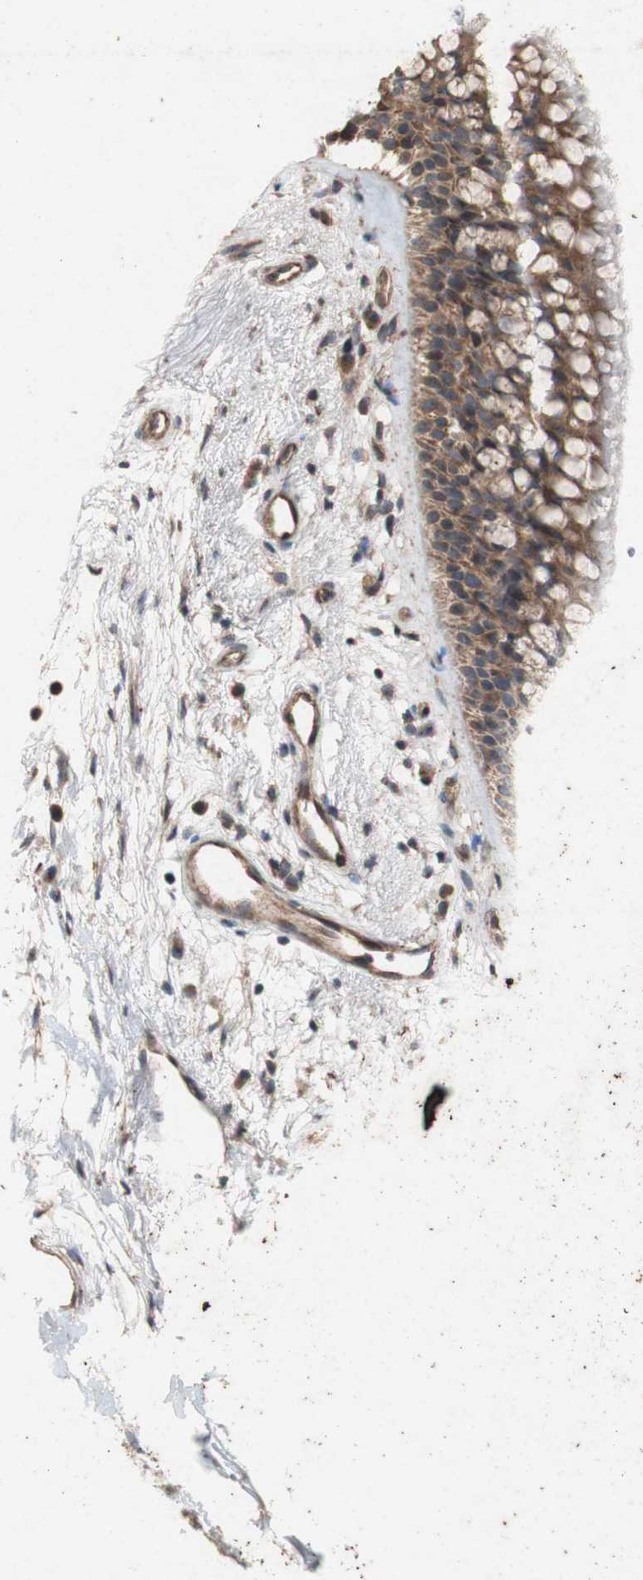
{"staining": {"intensity": "moderate", "quantity": ">75%", "location": "cytoplasmic/membranous"}, "tissue": "bronchus", "cell_type": "Respiratory epithelial cells", "image_type": "normal", "snomed": [{"axis": "morphology", "description": "Normal tissue, NOS"}, {"axis": "topography", "description": "Bronchus"}], "caption": "Bronchus stained for a protein shows moderate cytoplasmic/membranous positivity in respiratory epithelial cells.", "gene": "TST", "patient": {"sex": "female", "age": 54}}